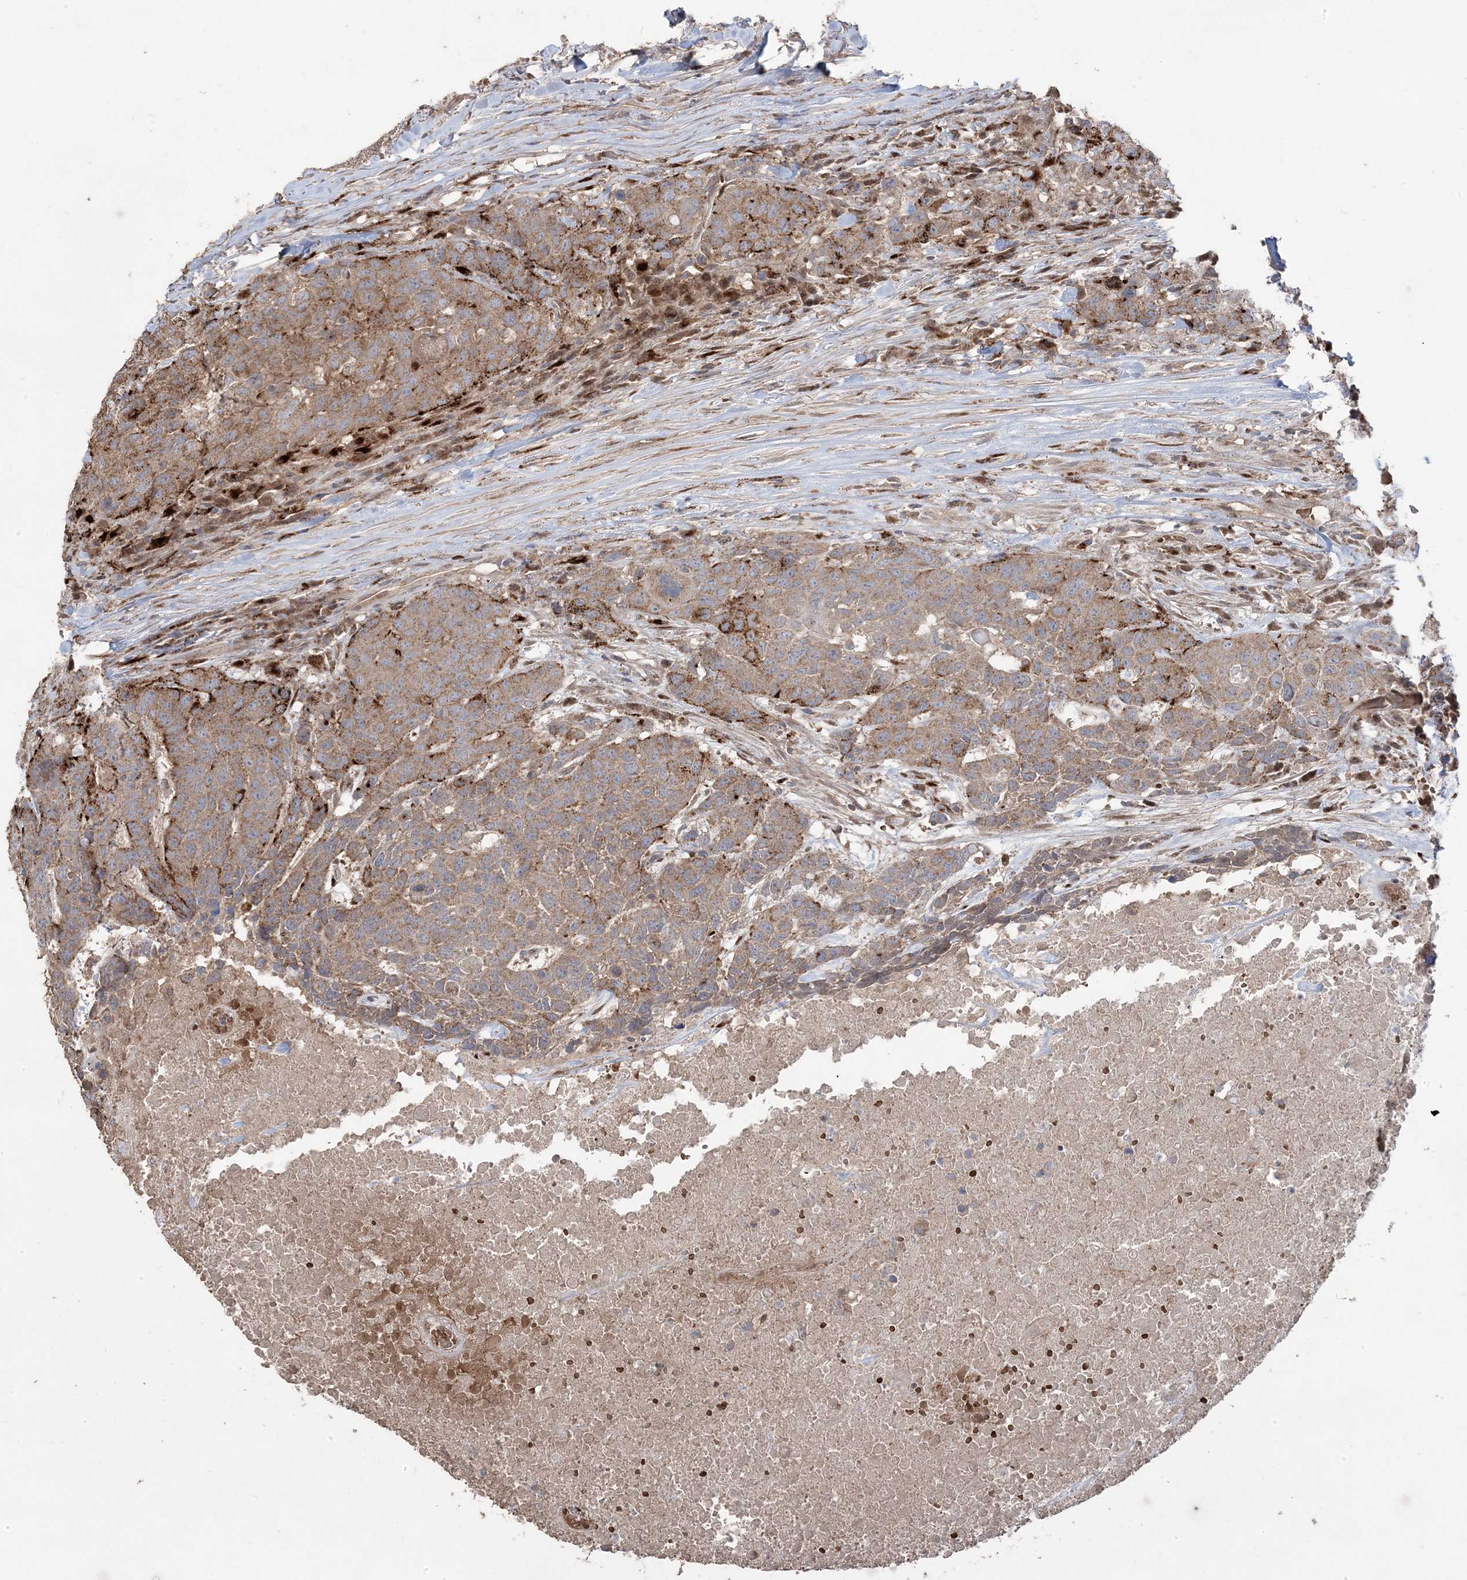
{"staining": {"intensity": "moderate", "quantity": ">75%", "location": "cytoplasmic/membranous"}, "tissue": "head and neck cancer", "cell_type": "Tumor cells", "image_type": "cancer", "snomed": [{"axis": "morphology", "description": "Squamous cell carcinoma, NOS"}, {"axis": "topography", "description": "Head-Neck"}], "caption": "Squamous cell carcinoma (head and neck) stained with a protein marker reveals moderate staining in tumor cells.", "gene": "PPOX", "patient": {"sex": "male", "age": 66}}